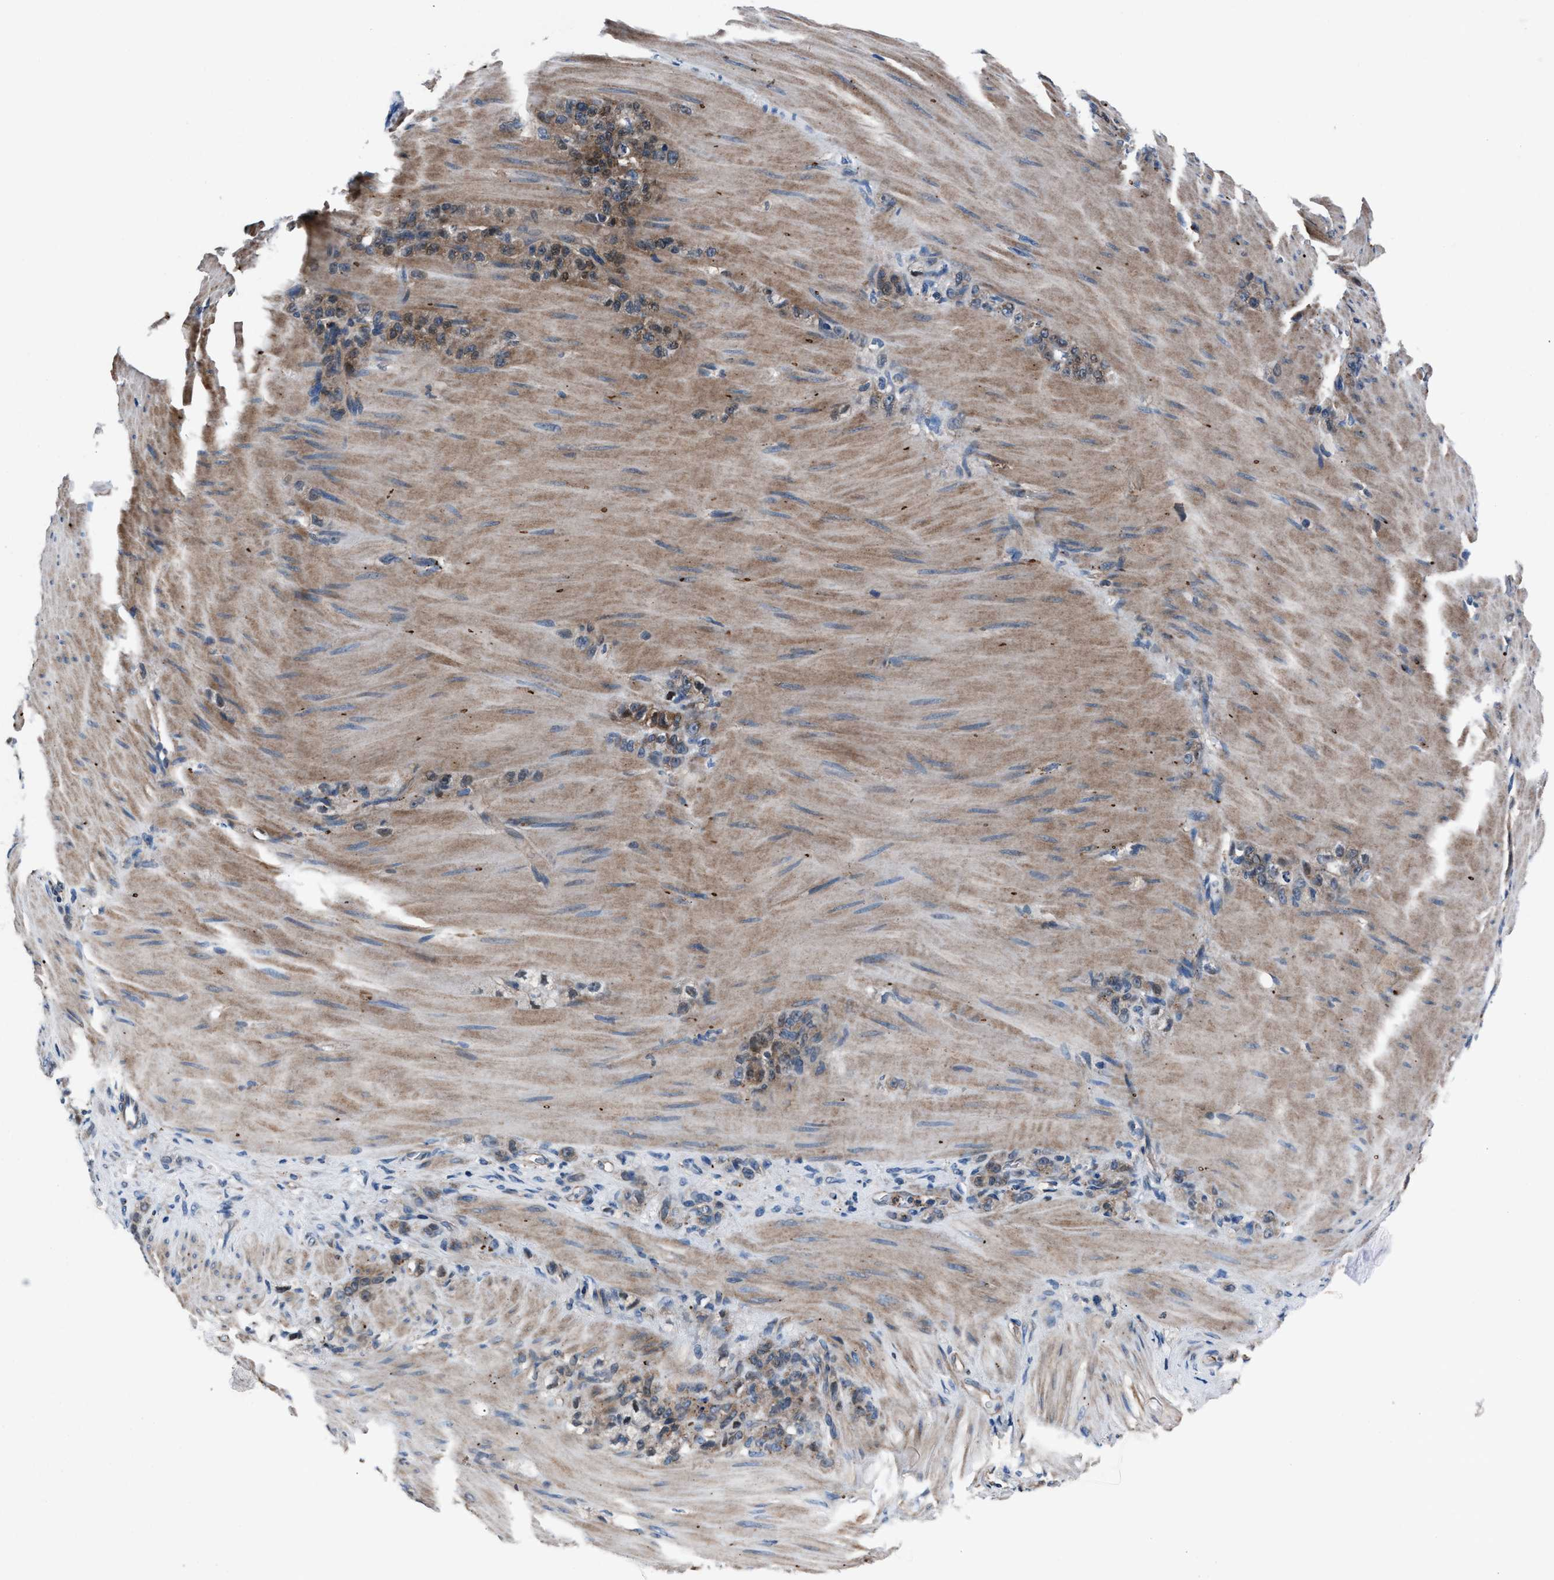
{"staining": {"intensity": "weak", "quantity": "25%-75%", "location": "cytoplasmic/membranous"}, "tissue": "stomach cancer", "cell_type": "Tumor cells", "image_type": "cancer", "snomed": [{"axis": "morphology", "description": "Normal tissue, NOS"}, {"axis": "morphology", "description": "Adenocarcinoma, NOS"}, {"axis": "topography", "description": "Stomach"}], "caption": "About 25%-75% of tumor cells in adenocarcinoma (stomach) display weak cytoplasmic/membranous protein expression as visualized by brown immunohistochemical staining.", "gene": "MFSD11", "patient": {"sex": "male", "age": 82}}